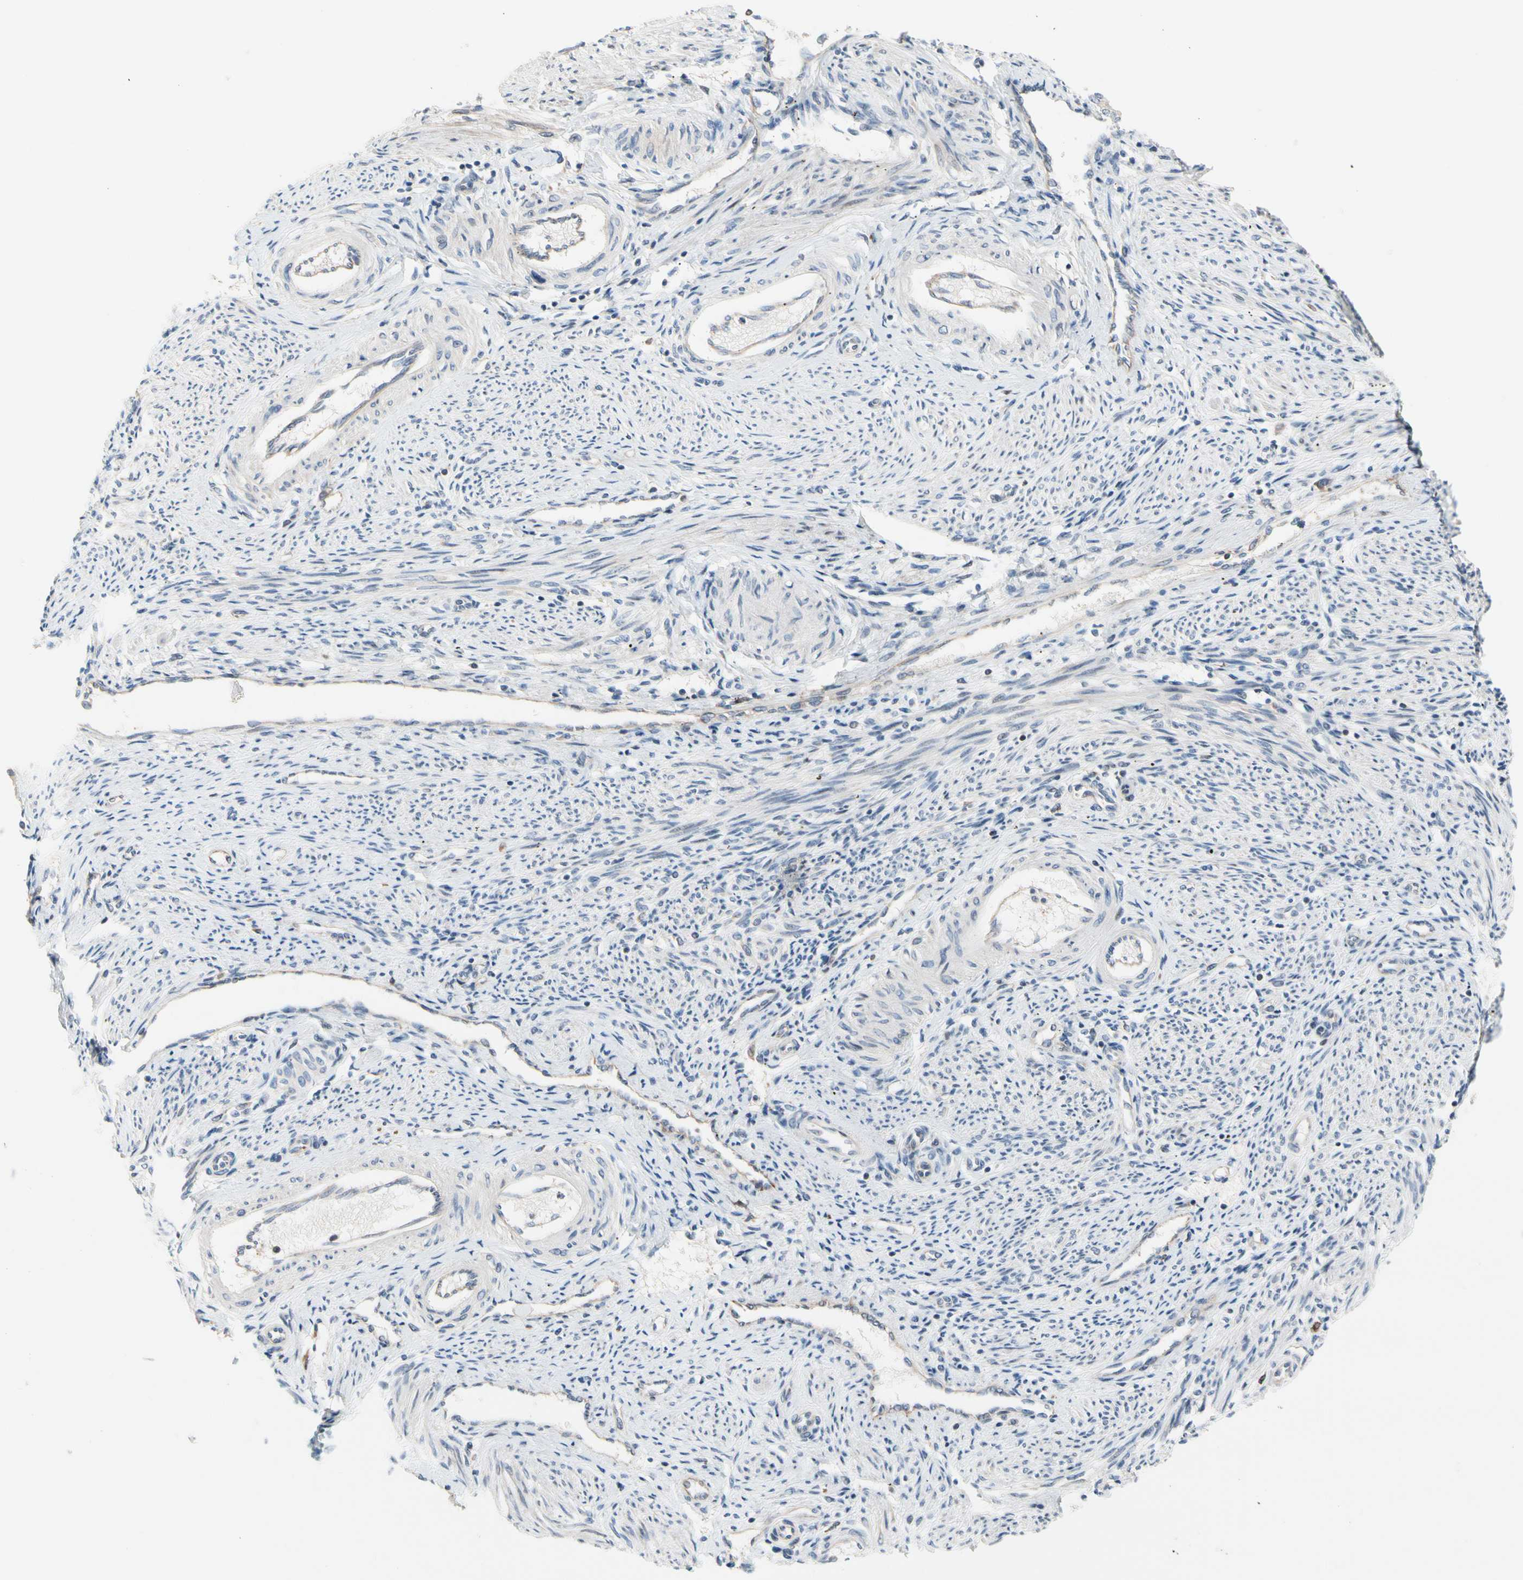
{"staining": {"intensity": "negative", "quantity": "none", "location": "none"}, "tissue": "endometrium", "cell_type": "Cells in endometrial stroma", "image_type": "normal", "snomed": [{"axis": "morphology", "description": "Normal tissue, NOS"}, {"axis": "topography", "description": "Endometrium"}], "caption": "High magnification brightfield microscopy of normal endometrium stained with DAB (3,3'-diaminobenzidine) (brown) and counterstained with hematoxylin (blue): cells in endometrial stroma show no significant expression. (DAB immunohistochemistry visualized using brightfield microscopy, high magnification).", "gene": "MAP3K3", "patient": {"sex": "female", "age": 42}}